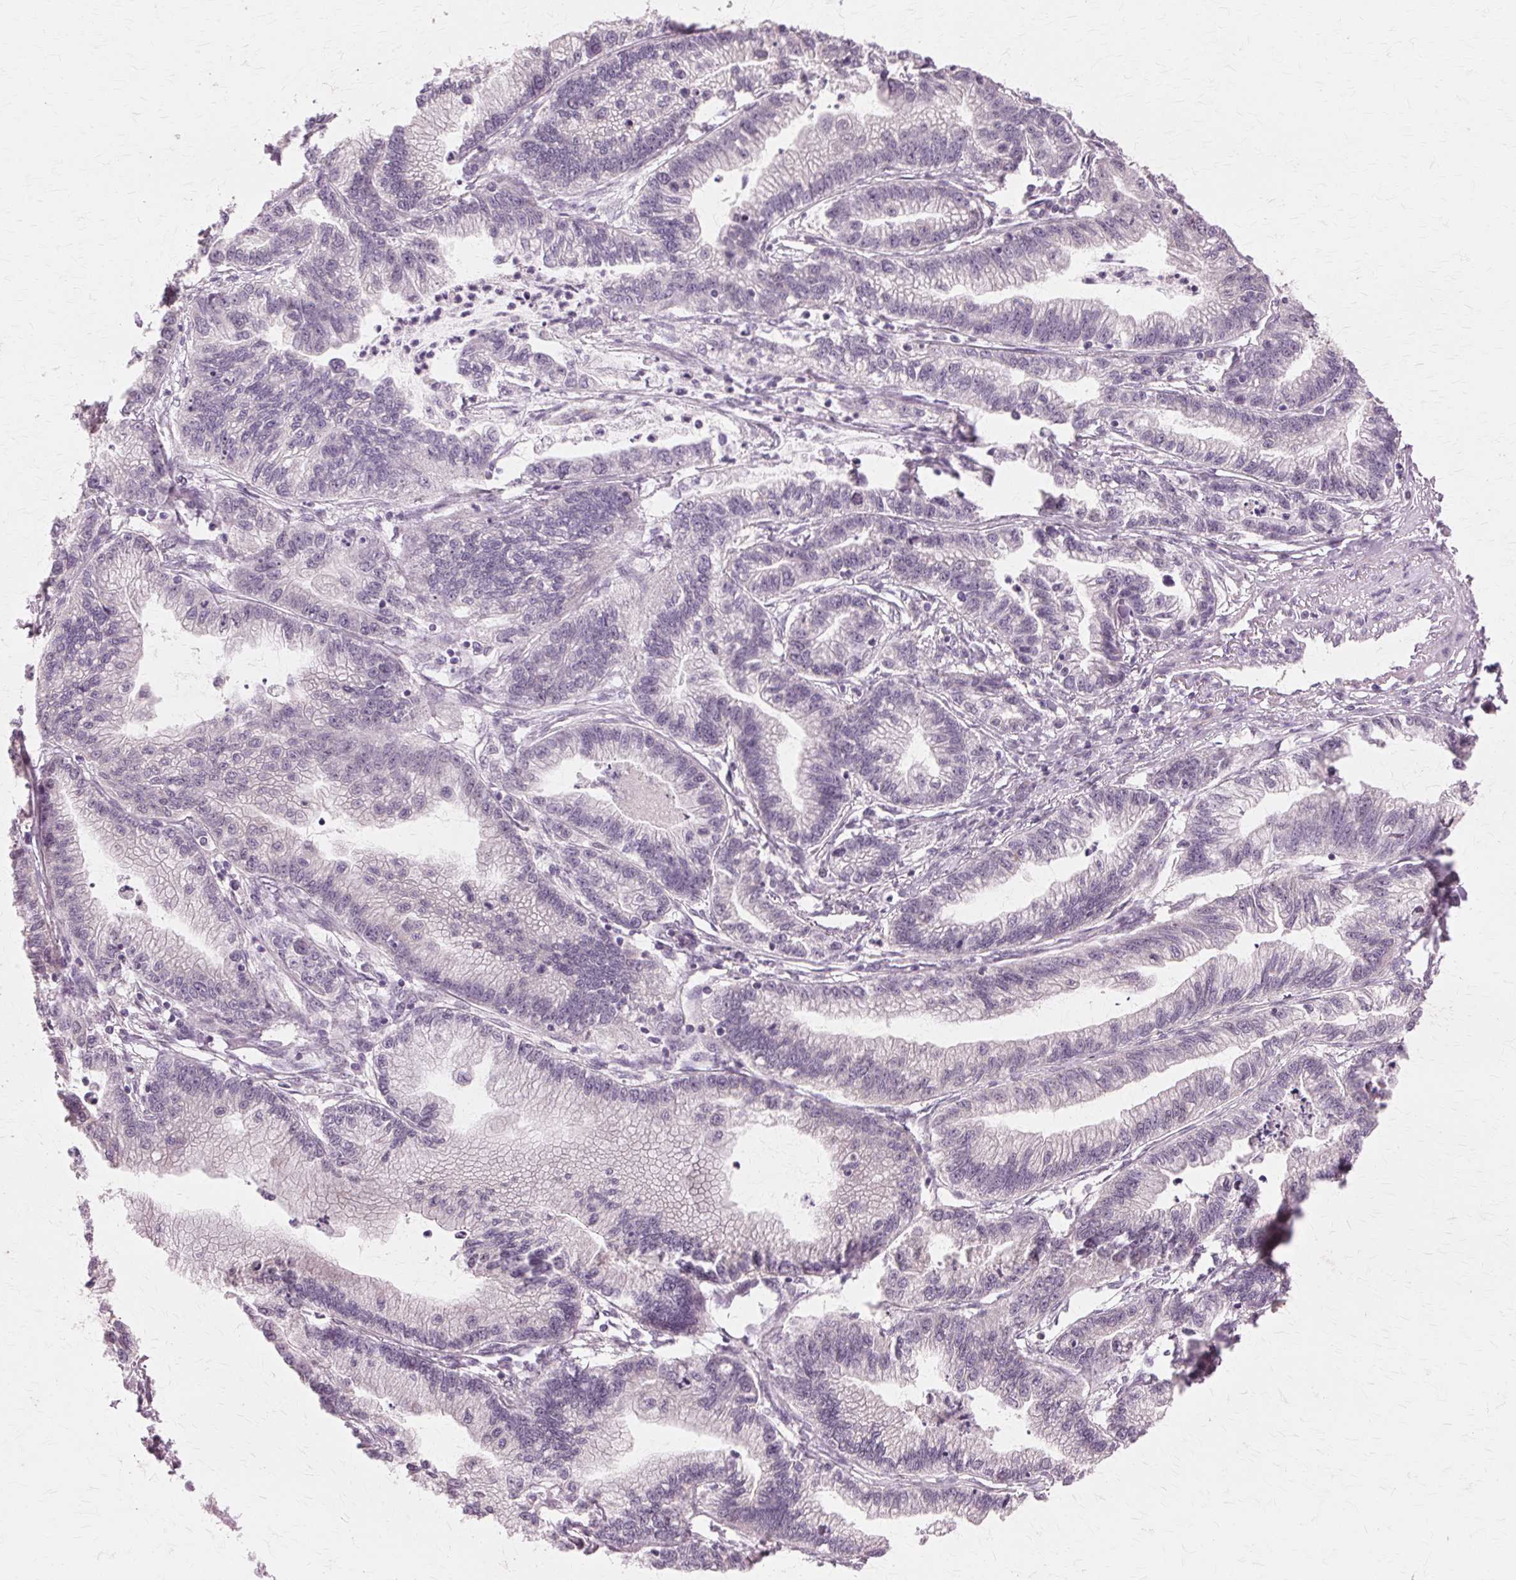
{"staining": {"intensity": "negative", "quantity": "none", "location": "none"}, "tissue": "stomach cancer", "cell_type": "Tumor cells", "image_type": "cancer", "snomed": [{"axis": "morphology", "description": "Adenocarcinoma, NOS"}, {"axis": "topography", "description": "Stomach"}], "caption": "Stomach adenocarcinoma was stained to show a protein in brown. There is no significant expression in tumor cells.", "gene": "PRMT5", "patient": {"sex": "male", "age": 83}}